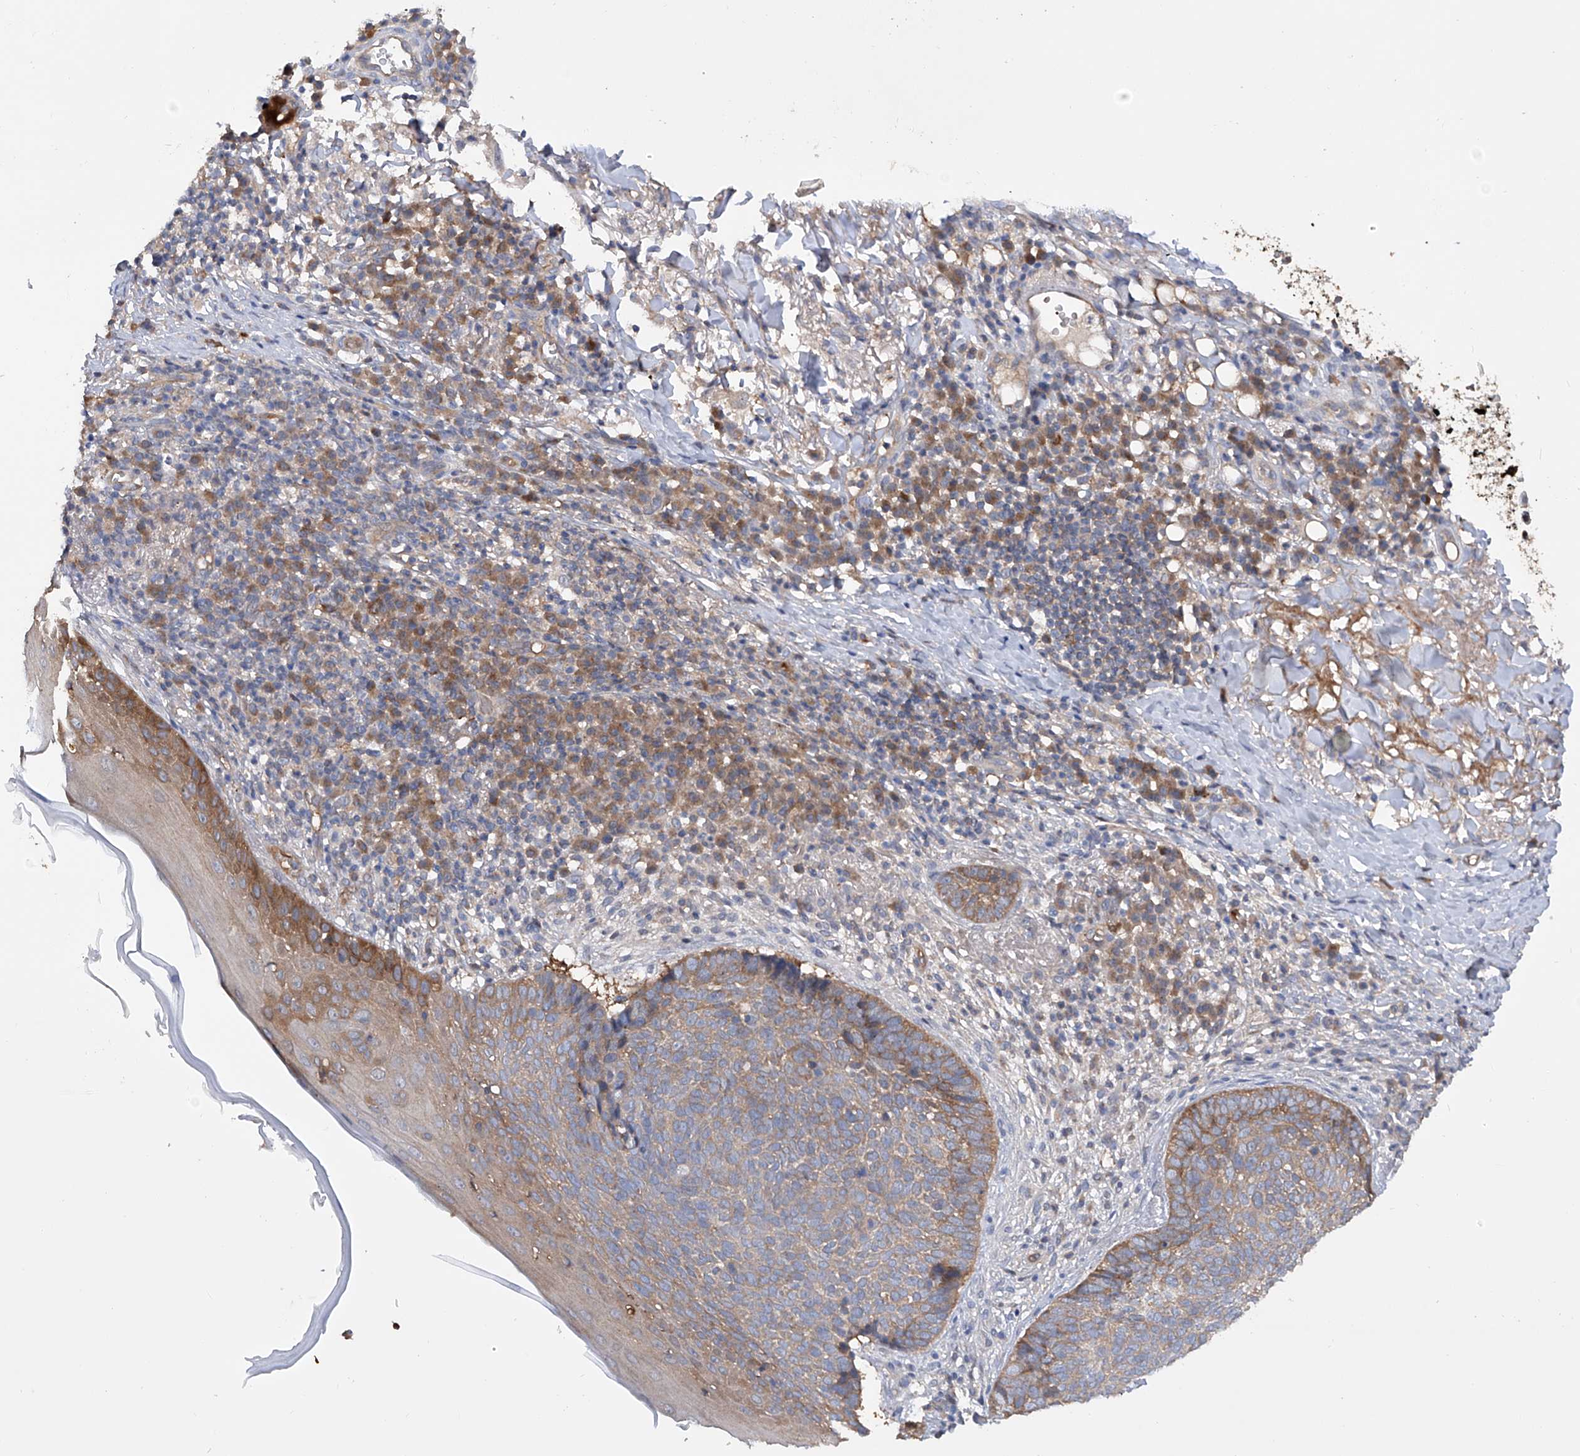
{"staining": {"intensity": "weak", "quantity": "25%-75%", "location": "cytoplasmic/membranous"}, "tissue": "skin cancer", "cell_type": "Tumor cells", "image_type": "cancer", "snomed": [{"axis": "morphology", "description": "Basal cell carcinoma"}, {"axis": "topography", "description": "Skin"}], "caption": "An image showing weak cytoplasmic/membranous positivity in approximately 25%-75% of tumor cells in skin cancer (basal cell carcinoma), as visualized by brown immunohistochemical staining.", "gene": "NUDT17", "patient": {"sex": "male", "age": 85}}